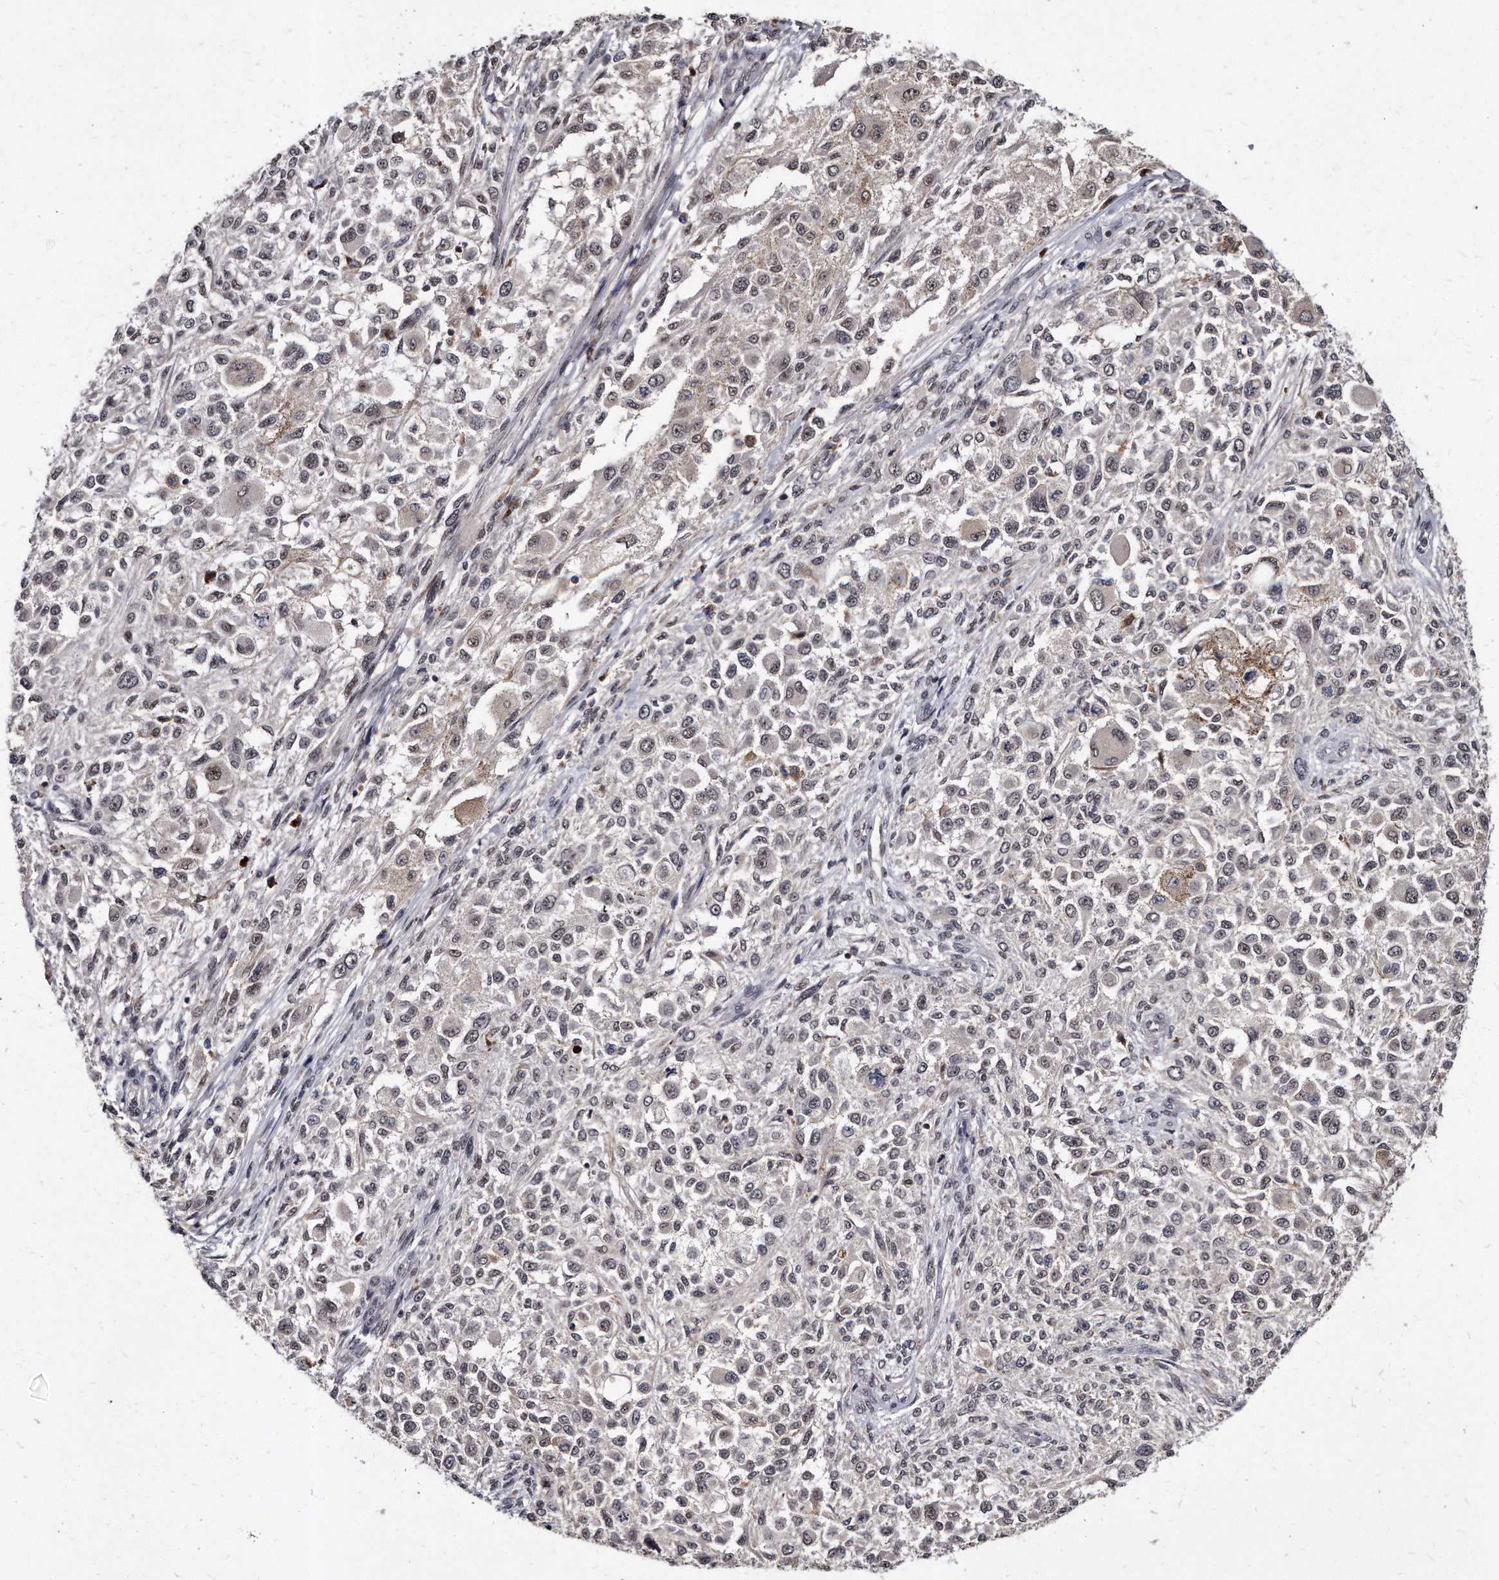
{"staining": {"intensity": "weak", "quantity": "<25%", "location": "nuclear"}, "tissue": "melanoma", "cell_type": "Tumor cells", "image_type": "cancer", "snomed": [{"axis": "morphology", "description": "Necrosis, NOS"}, {"axis": "morphology", "description": "Malignant melanoma, NOS"}, {"axis": "topography", "description": "Skin"}], "caption": "Photomicrograph shows no protein expression in tumor cells of melanoma tissue.", "gene": "KLHDC3", "patient": {"sex": "female", "age": 87}}